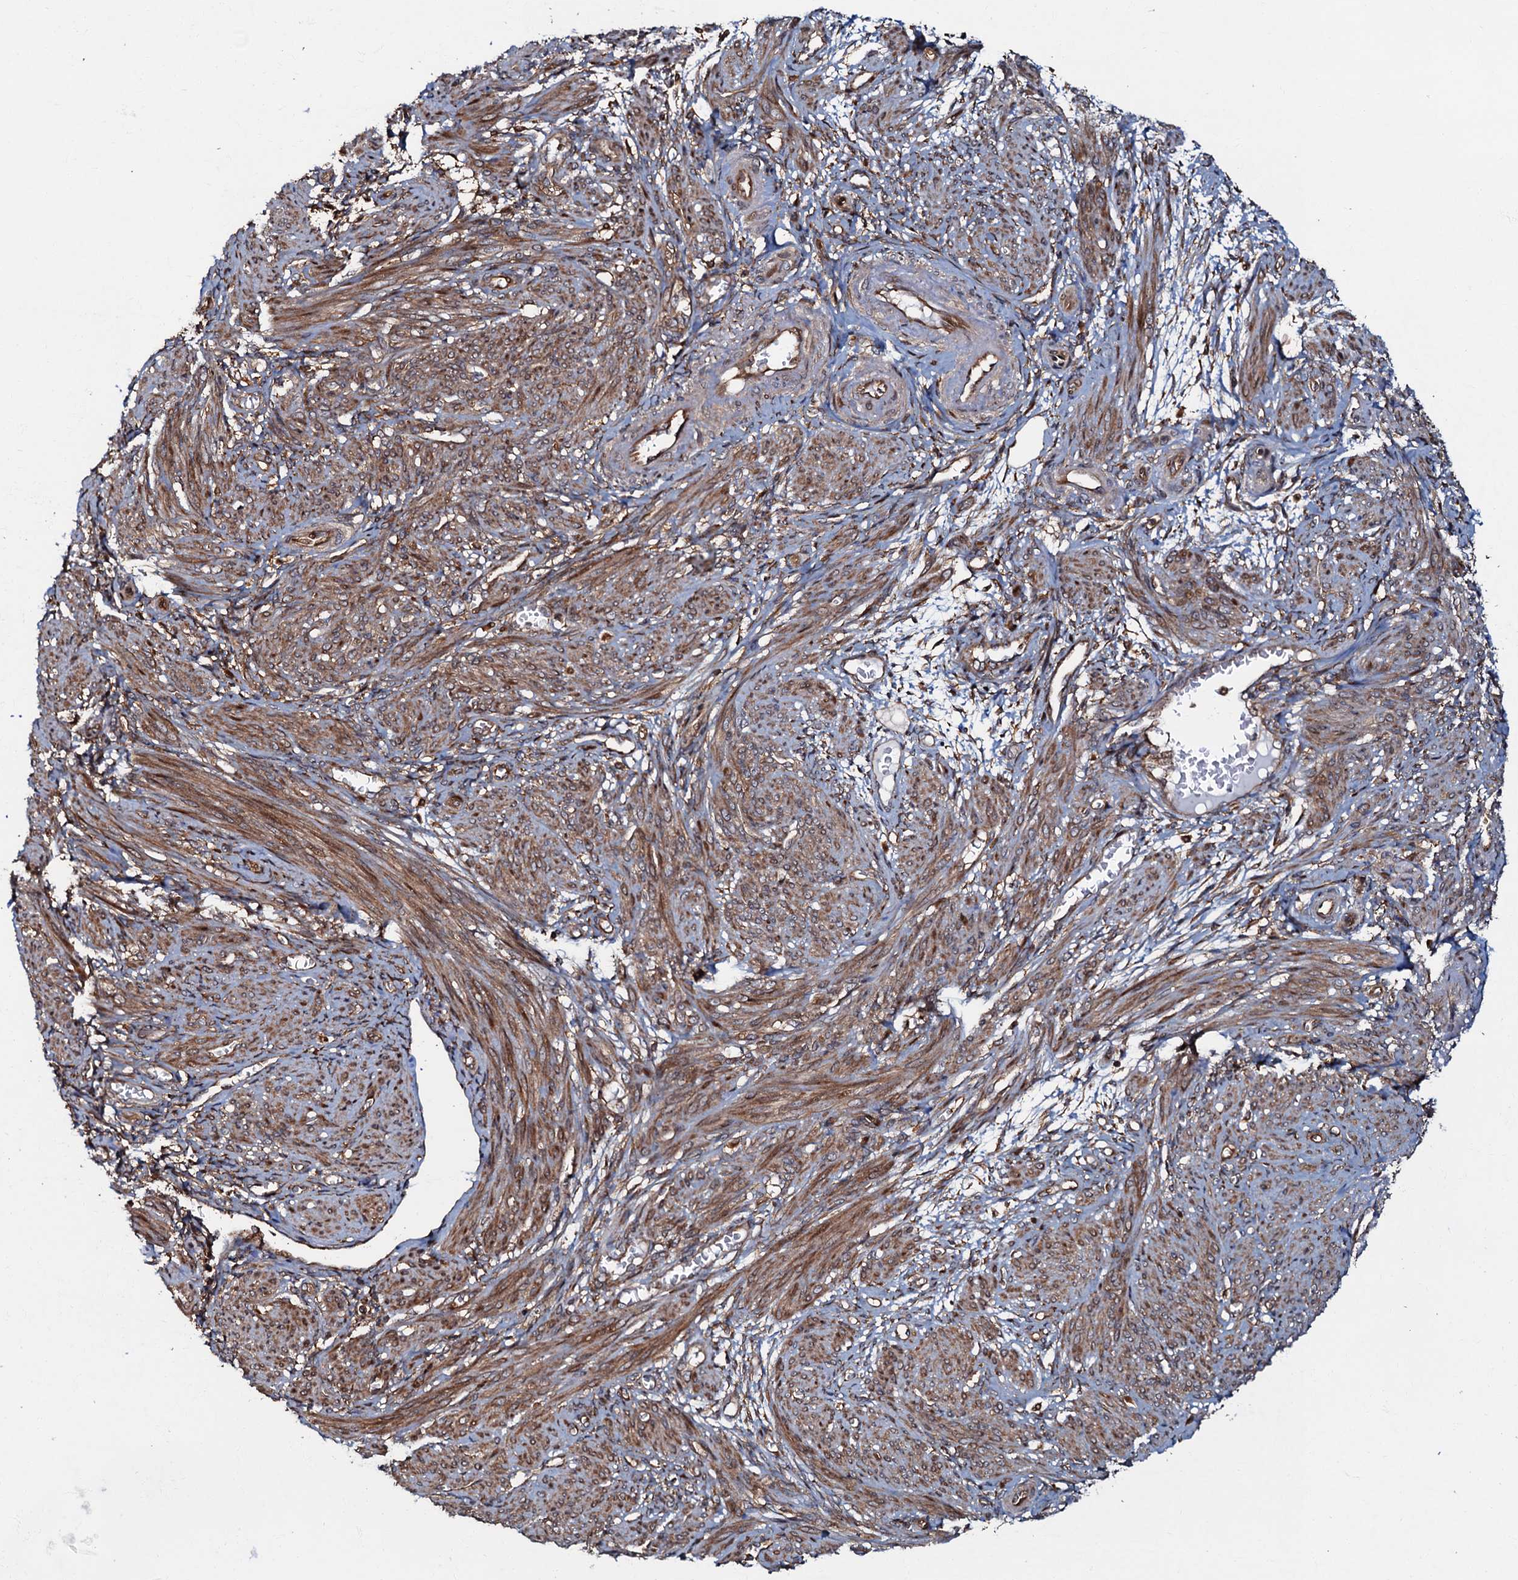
{"staining": {"intensity": "moderate", "quantity": ">75%", "location": "cytoplasmic/membranous"}, "tissue": "smooth muscle", "cell_type": "Smooth muscle cells", "image_type": "normal", "snomed": [{"axis": "morphology", "description": "Normal tissue, NOS"}, {"axis": "topography", "description": "Smooth muscle"}], "caption": "DAB immunohistochemical staining of unremarkable human smooth muscle demonstrates moderate cytoplasmic/membranous protein staining in approximately >75% of smooth muscle cells.", "gene": "OSBP", "patient": {"sex": "female", "age": 39}}